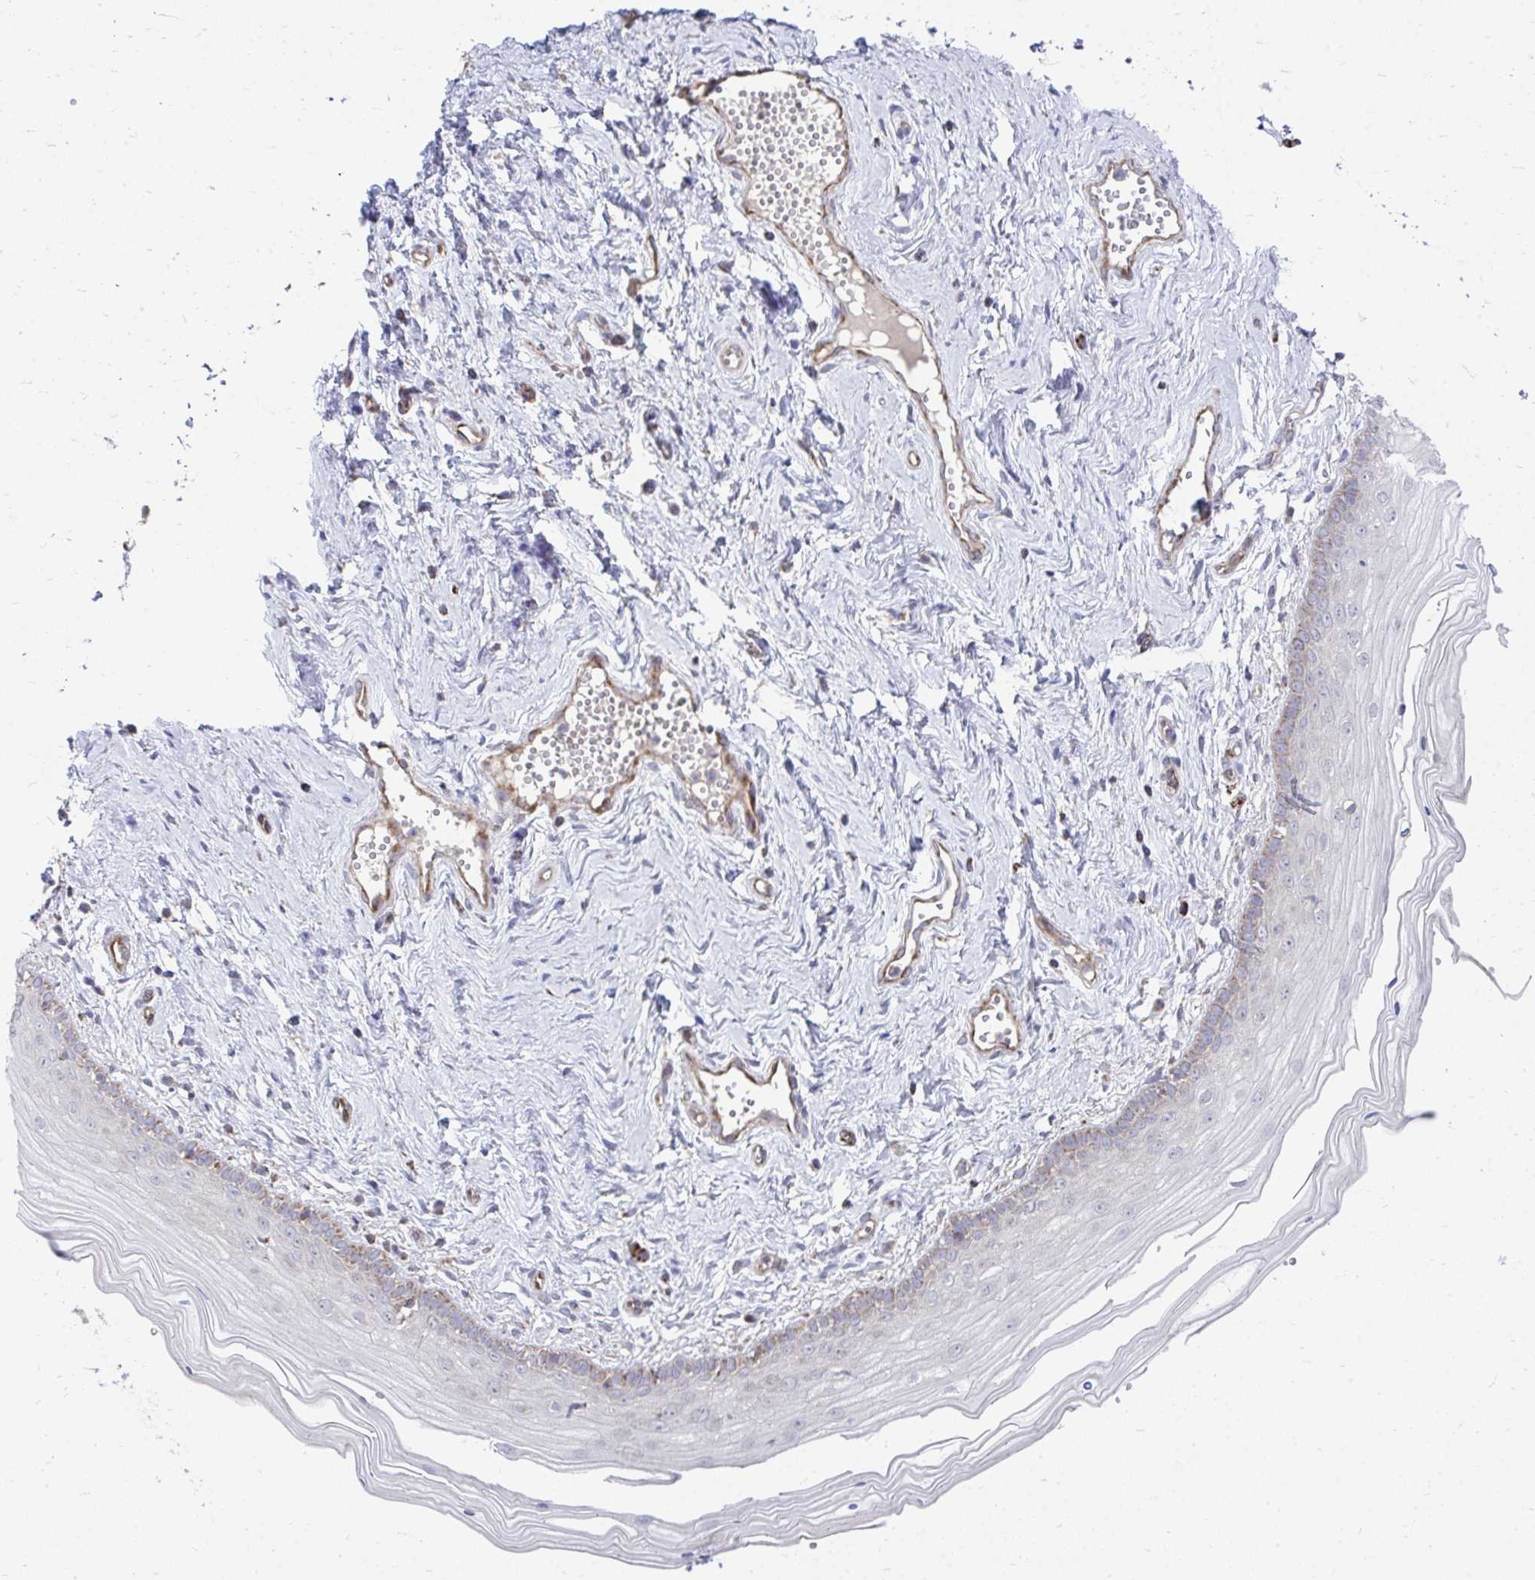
{"staining": {"intensity": "weak", "quantity": "<25%", "location": "cytoplasmic/membranous"}, "tissue": "vagina", "cell_type": "Squamous epithelial cells", "image_type": "normal", "snomed": [{"axis": "morphology", "description": "Normal tissue, NOS"}, {"axis": "topography", "description": "Vagina"}], "caption": "High magnification brightfield microscopy of benign vagina stained with DAB (3,3'-diaminobenzidine) (brown) and counterstained with hematoxylin (blue): squamous epithelial cells show no significant expression. Nuclei are stained in blue.", "gene": "FHIP1B", "patient": {"sex": "female", "age": 38}}